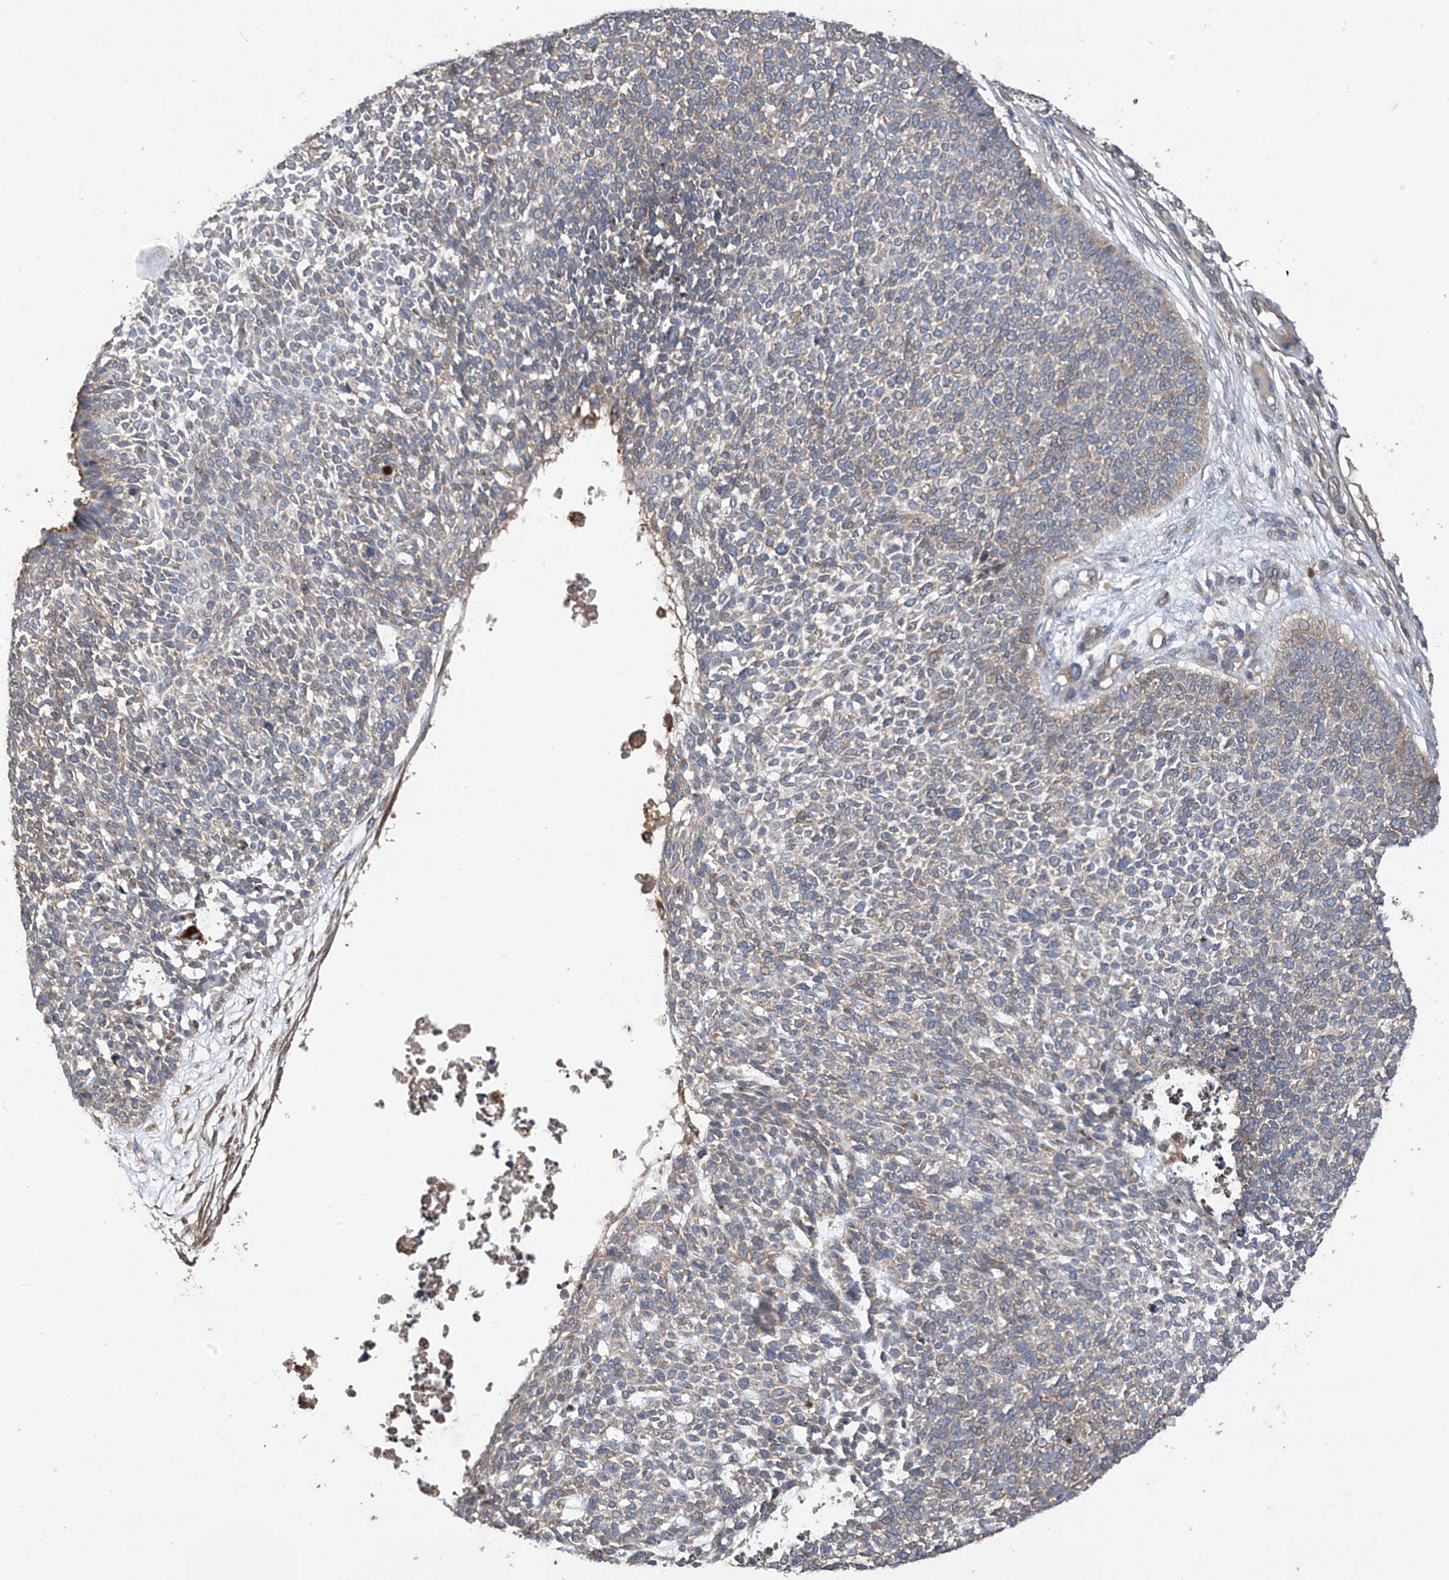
{"staining": {"intensity": "weak", "quantity": "25%-75%", "location": "cytoplasmic/membranous"}, "tissue": "skin cancer", "cell_type": "Tumor cells", "image_type": "cancer", "snomed": [{"axis": "morphology", "description": "Basal cell carcinoma"}, {"axis": "topography", "description": "Skin"}], "caption": "High-power microscopy captured an immunohistochemistry image of skin cancer, revealing weak cytoplasmic/membranous staining in about 25%-75% of tumor cells. The staining is performed using DAB (3,3'-diaminobenzidine) brown chromogen to label protein expression. The nuclei are counter-stained blue using hematoxylin.", "gene": "PHACTR4", "patient": {"sex": "female", "age": 84}}